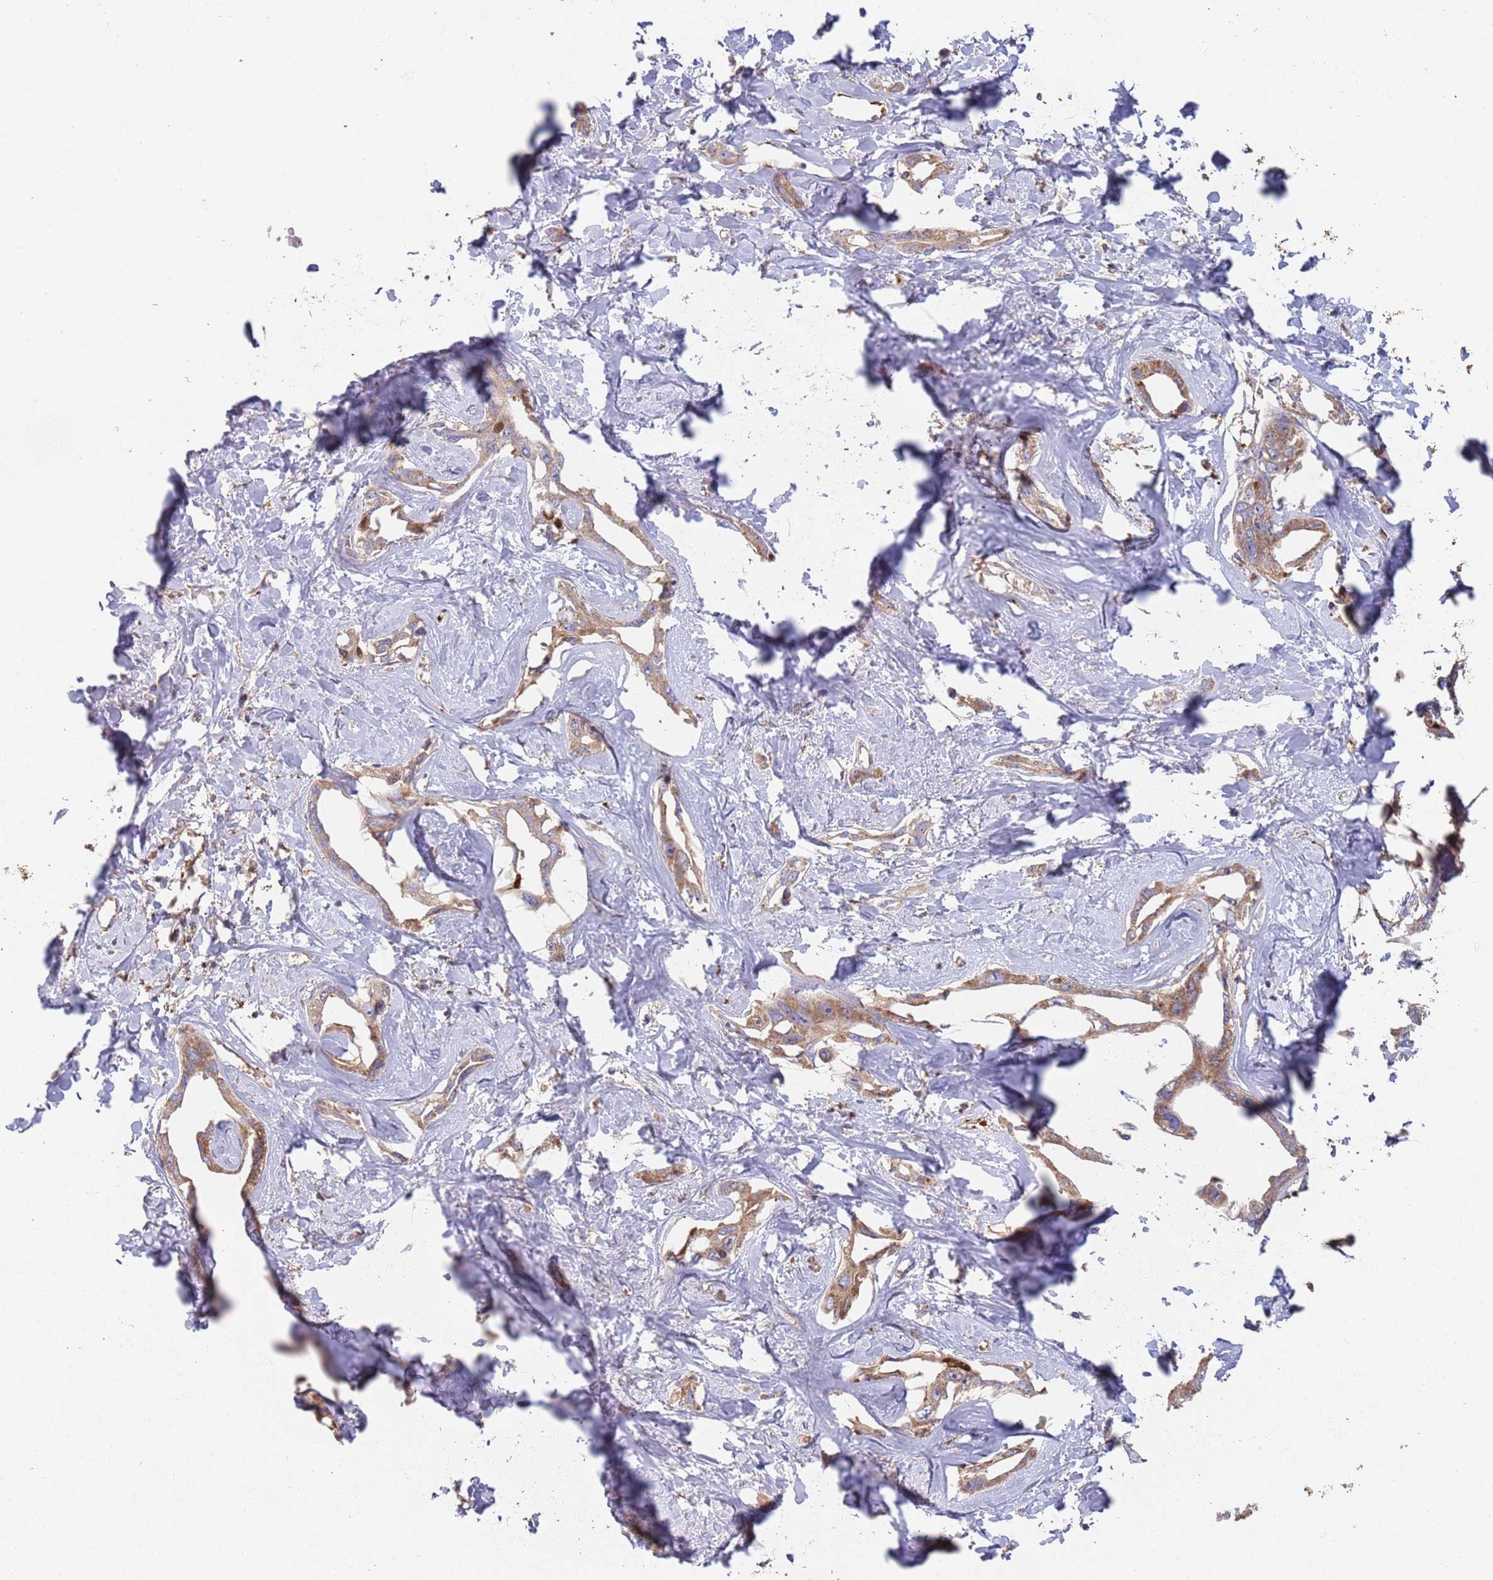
{"staining": {"intensity": "moderate", "quantity": ">75%", "location": "cytoplasmic/membranous"}, "tissue": "liver cancer", "cell_type": "Tumor cells", "image_type": "cancer", "snomed": [{"axis": "morphology", "description": "Cholangiocarcinoma"}, {"axis": "topography", "description": "Liver"}], "caption": "This is an image of immunohistochemistry staining of liver cholangiocarcinoma, which shows moderate expression in the cytoplasmic/membranous of tumor cells.", "gene": "GDI2", "patient": {"sex": "male", "age": 59}}